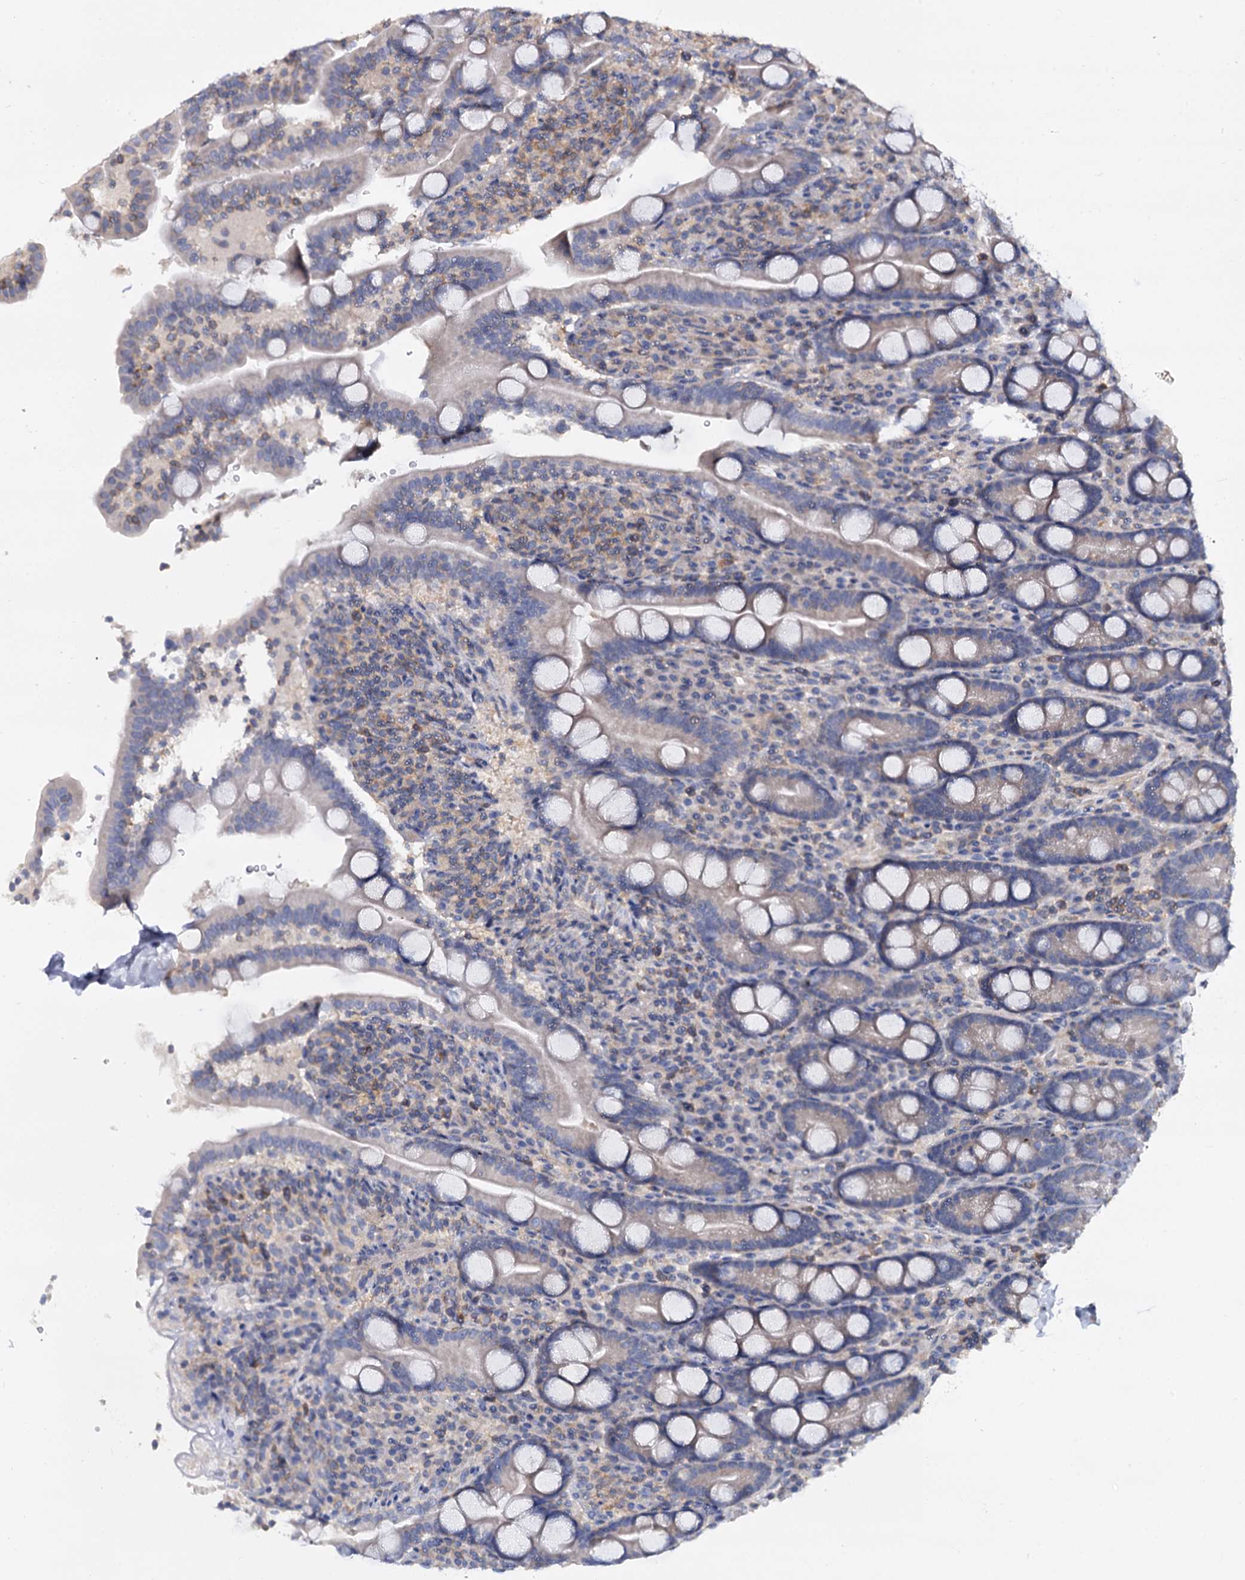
{"staining": {"intensity": "negative", "quantity": "none", "location": "none"}, "tissue": "duodenum", "cell_type": "Glandular cells", "image_type": "normal", "snomed": [{"axis": "morphology", "description": "Normal tissue, NOS"}, {"axis": "topography", "description": "Duodenum"}], "caption": "Immunohistochemistry (IHC) of normal duodenum shows no staining in glandular cells.", "gene": "ANKRD13A", "patient": {"sex": "male", "age": 35}}